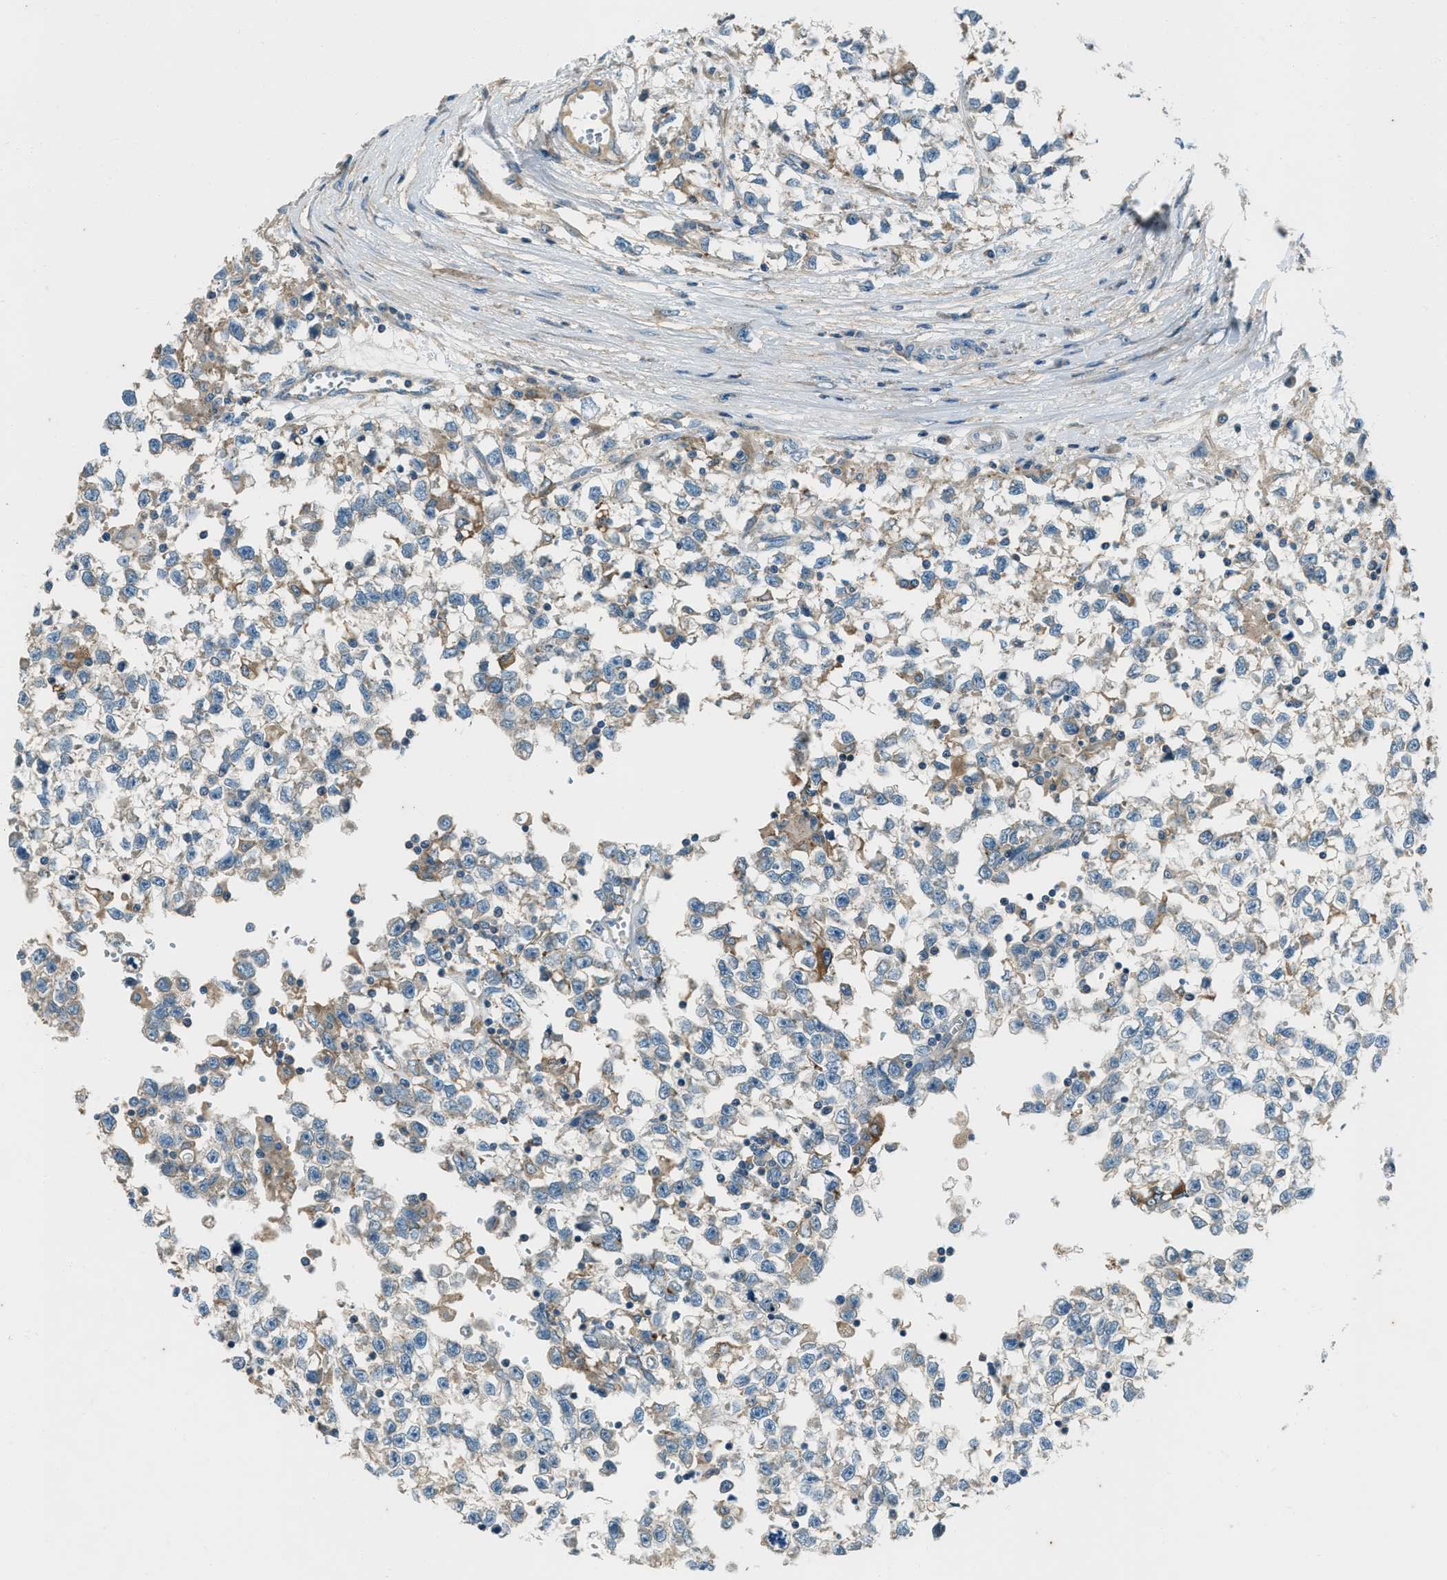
{"staining": {"intensity": "negative", "quantity": "none", "location": "none"}, "tissue": "testis cancer", "cell_type": "Tumor cells", "image_type": "cancer", "snomed": [{"axis": "morphology", "description": "Seminoma, NOS"}, {"axis": "morphology", "description": "Carcinoma, Embryonal, NOS"}, {"axis": "topography", "description": "Testis"}], "caption": "Immunohistochemistry photomicrograph of neoplastic tissue: testis cancer stained with DAB (3,3'-diaminobenzidine) exhibits no significant protein expression in tumor cells.", "gene": "SVIL", "patient": {"sex": "male", "age": 51}}